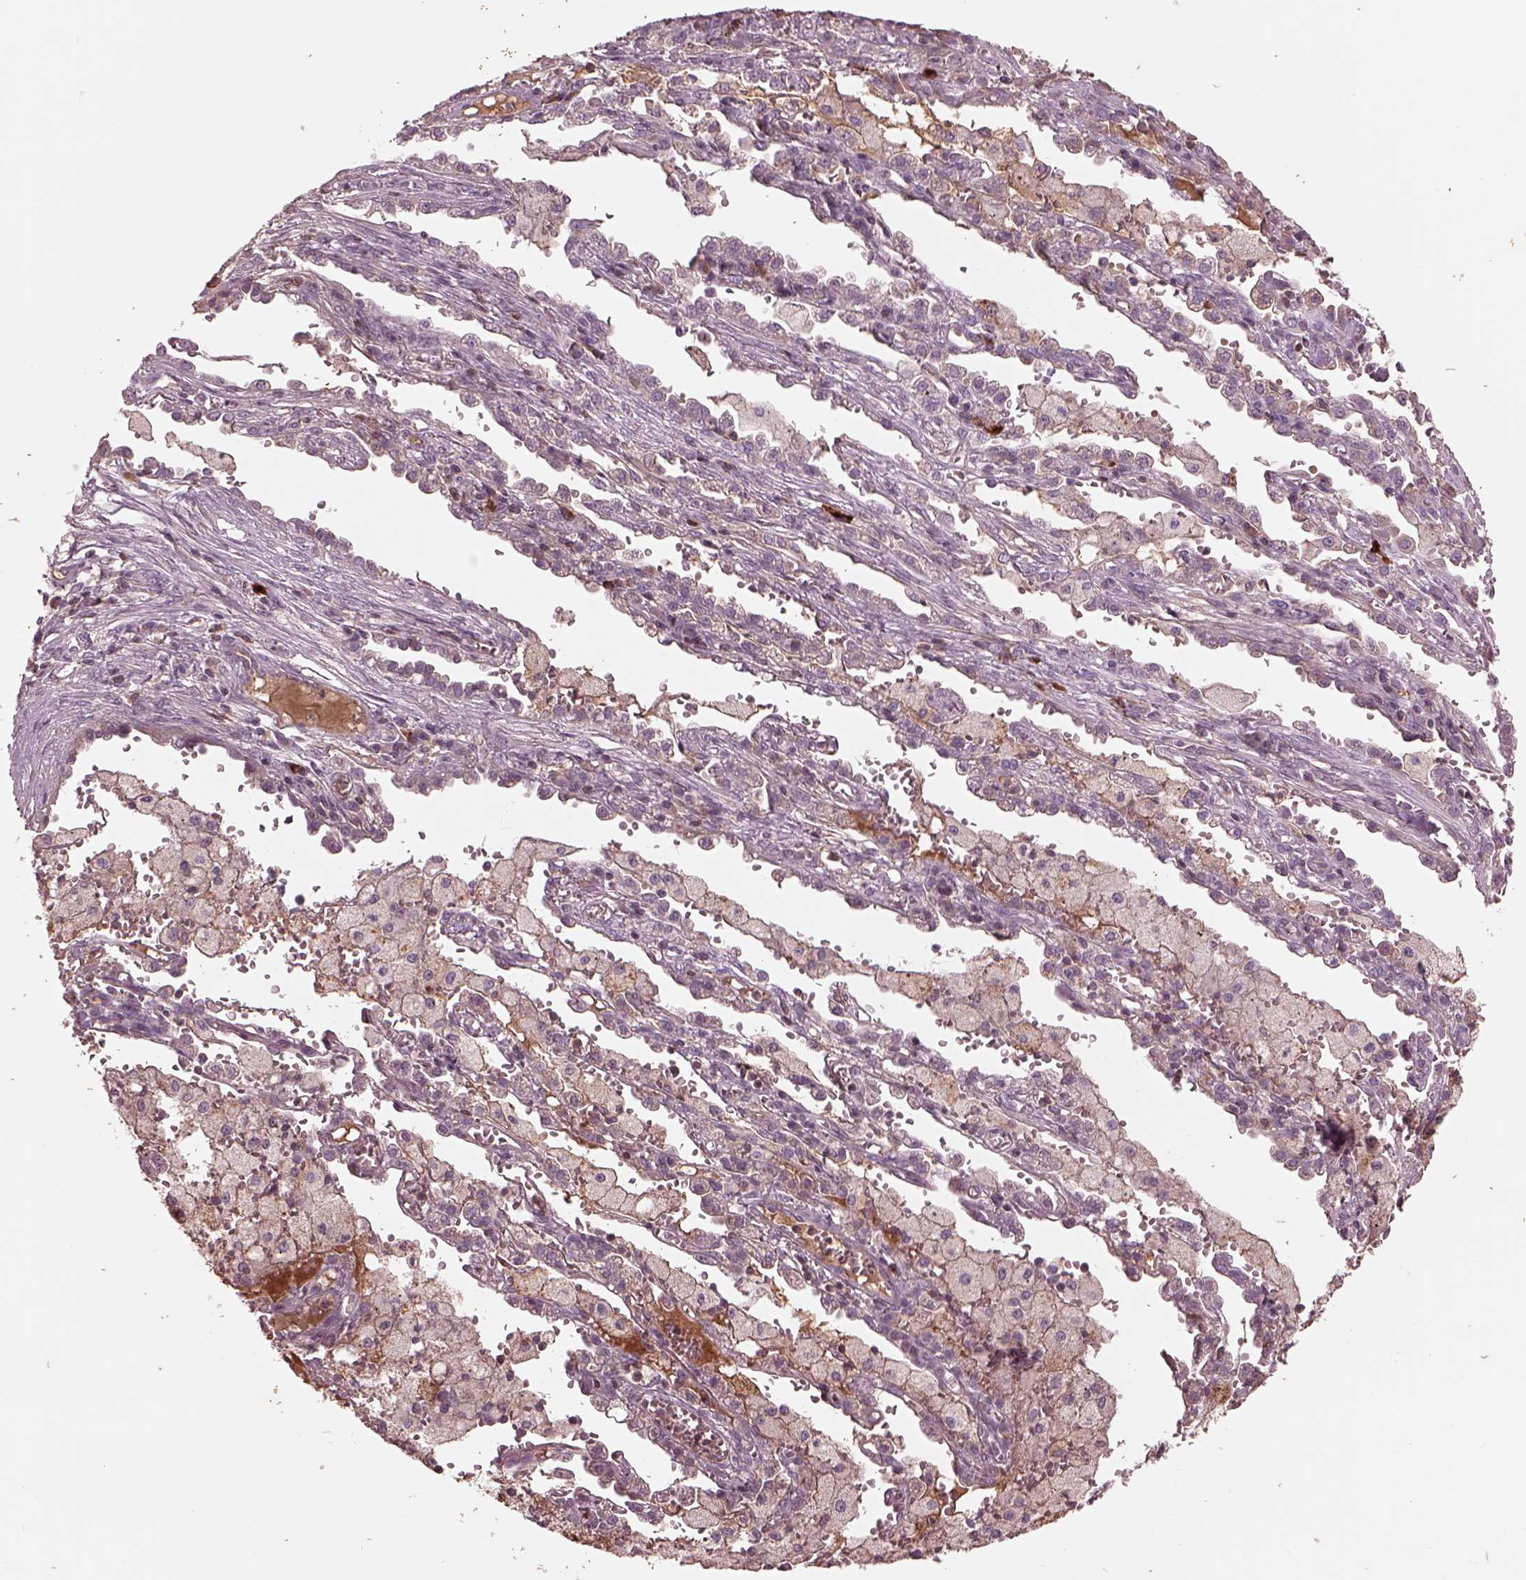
{"staining": {"intensity": "negative", "quantity": "none", "location": "none"}, "tissue": "lung cancer", "cell_type": "Tumor cells", "image_type": "cancer", "snomed": [{"axis": "morphology", "description": "Adenocarcinoma, NOS"}, {"axis": "topography", "description": "Lung"}], "caption": "IHC of human lung cancer exhibits no staining in tumor cells. (Brightfield microscopy of DAB (3,3'-diaminobenzidine) immunohistochemistry (IHC) at high magnification).", "gene": "PTX4", "patient": {"sex": "male", "age": 57}}